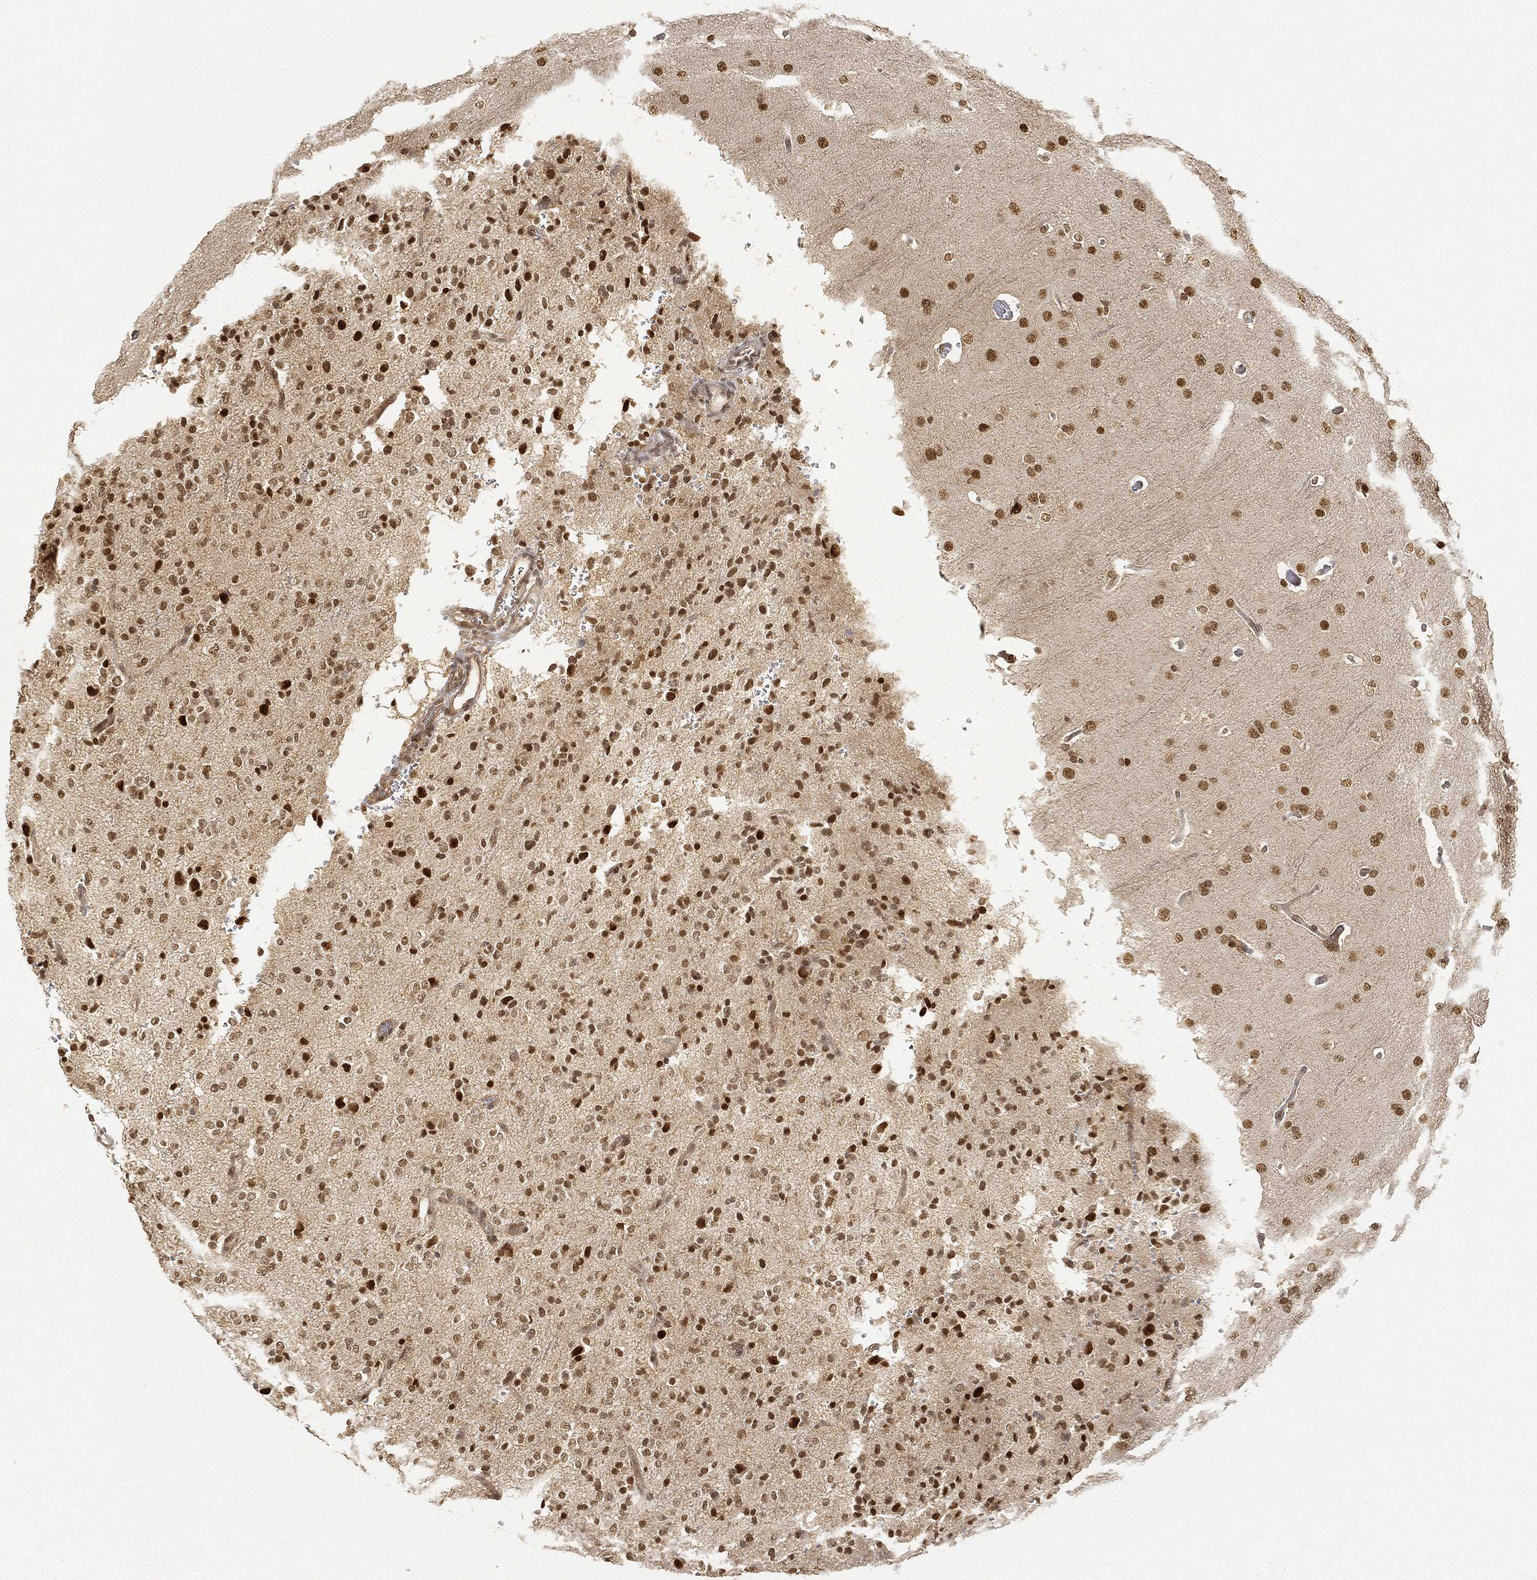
{"staining": {"intensity": "strong", "quantity": "<25%", "location": "nuclear"}, "tissue": "glioma", "cell_type": "Tumor cells", "image_type": "cancer", "snomed": [{"axis": "morphology", "description": "Glioma, malignant, Low grade"}, {"axis": "topography", "description": "Brain"}], "caption": "Human malignant low-grade glioma stained with a brown dye displays strong nuclear positive staining in approximately <25% of tumor cells.", "gene": "CIB1", "patient": {"sex": "male", "age": 41}}